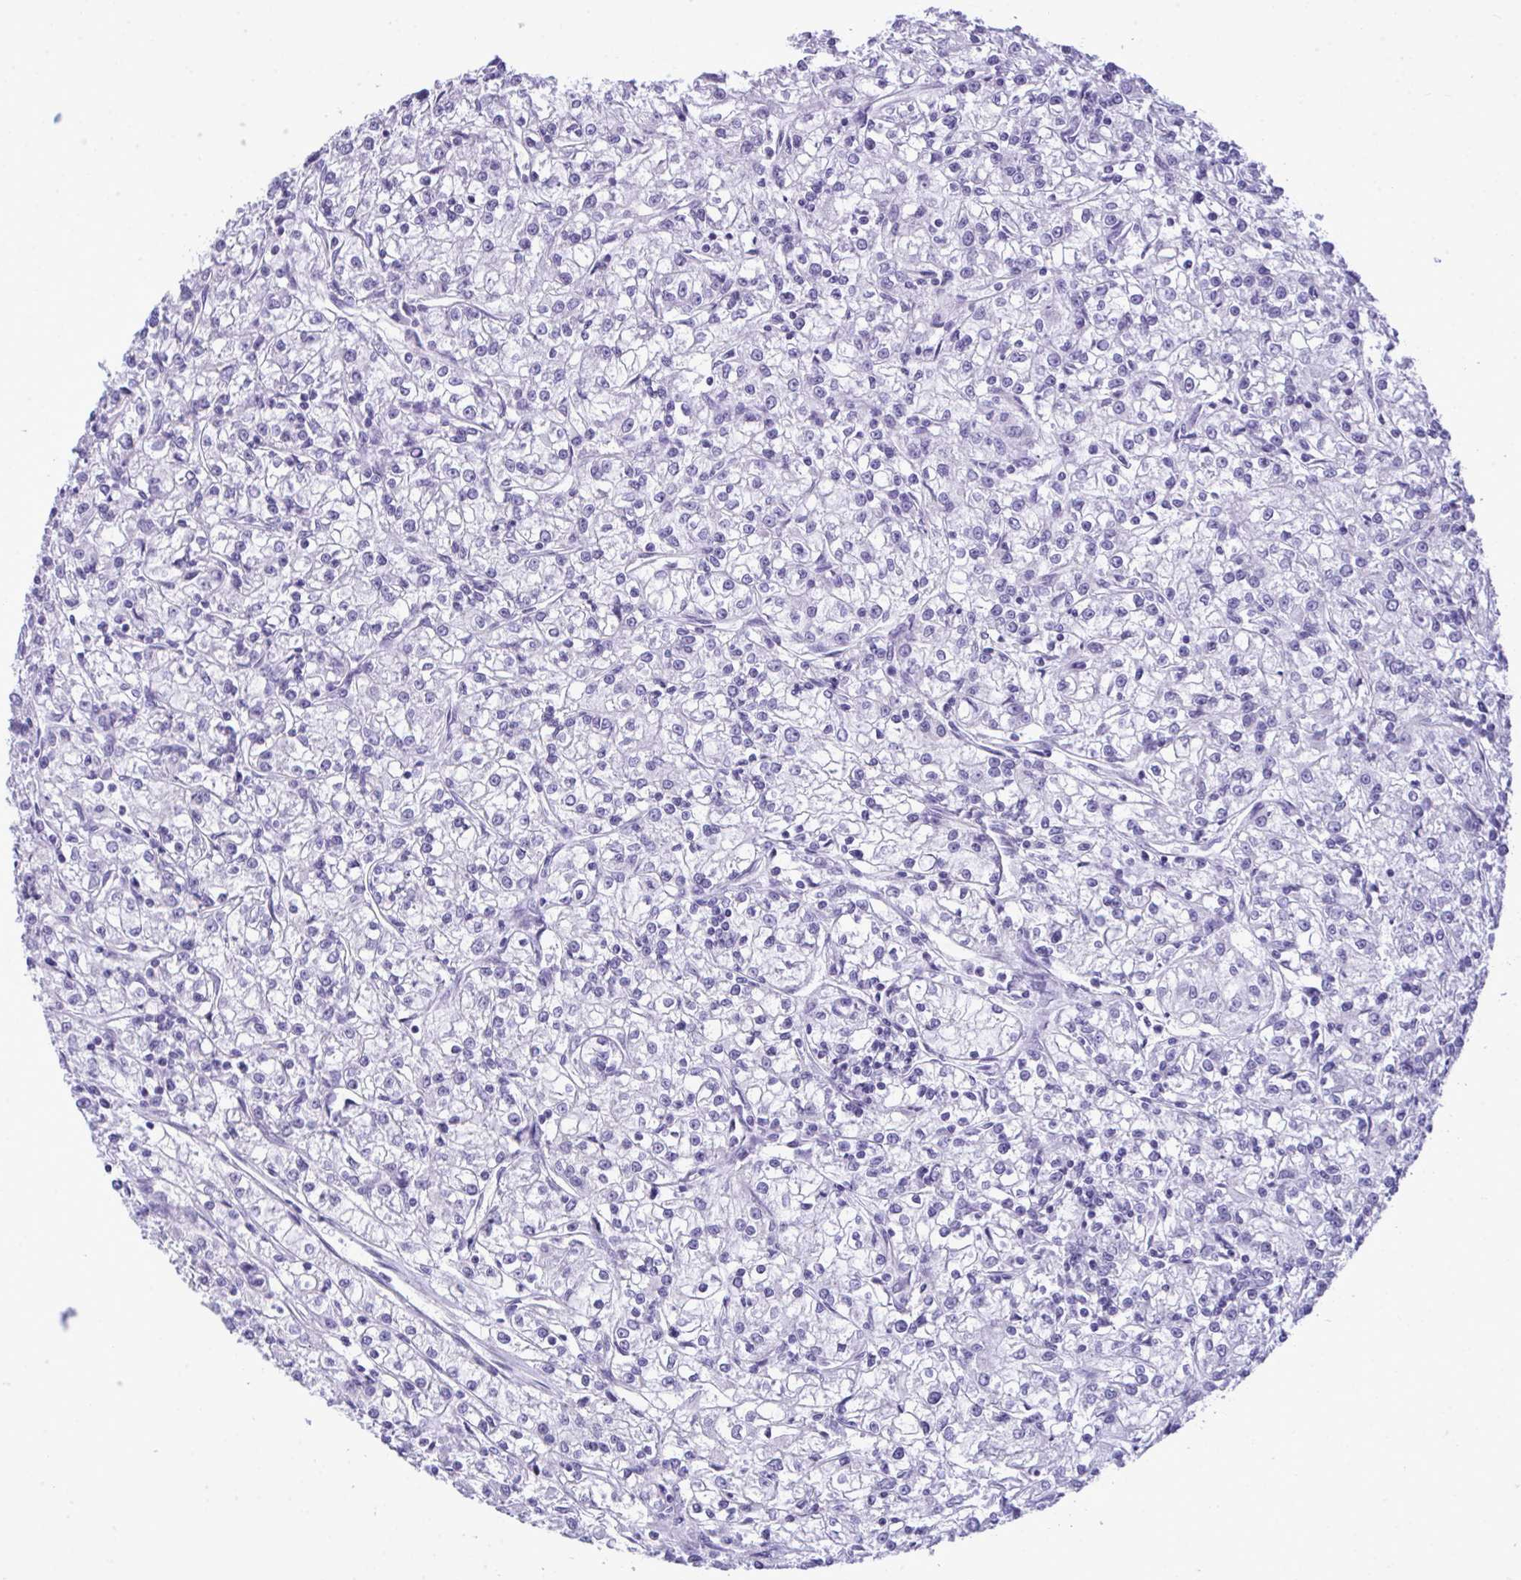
{"staining": {"intensity": "negative", "quantity": "none", "location": "none"}, "tissue": "renal cancer", "cell_type": "Tumor cells", "image_type": "cancer", "snomed": [{"axis": "morphology", "description": "Adenocarcinoma, NOS"}, {"axis": "topography", "description": "Kidney"}], "caption": "Protein analysis of renal cancer reveals no significant positivity in tumor cells.", "gene": "PRM2", "patient": {"sex": "female", "age": 59}}